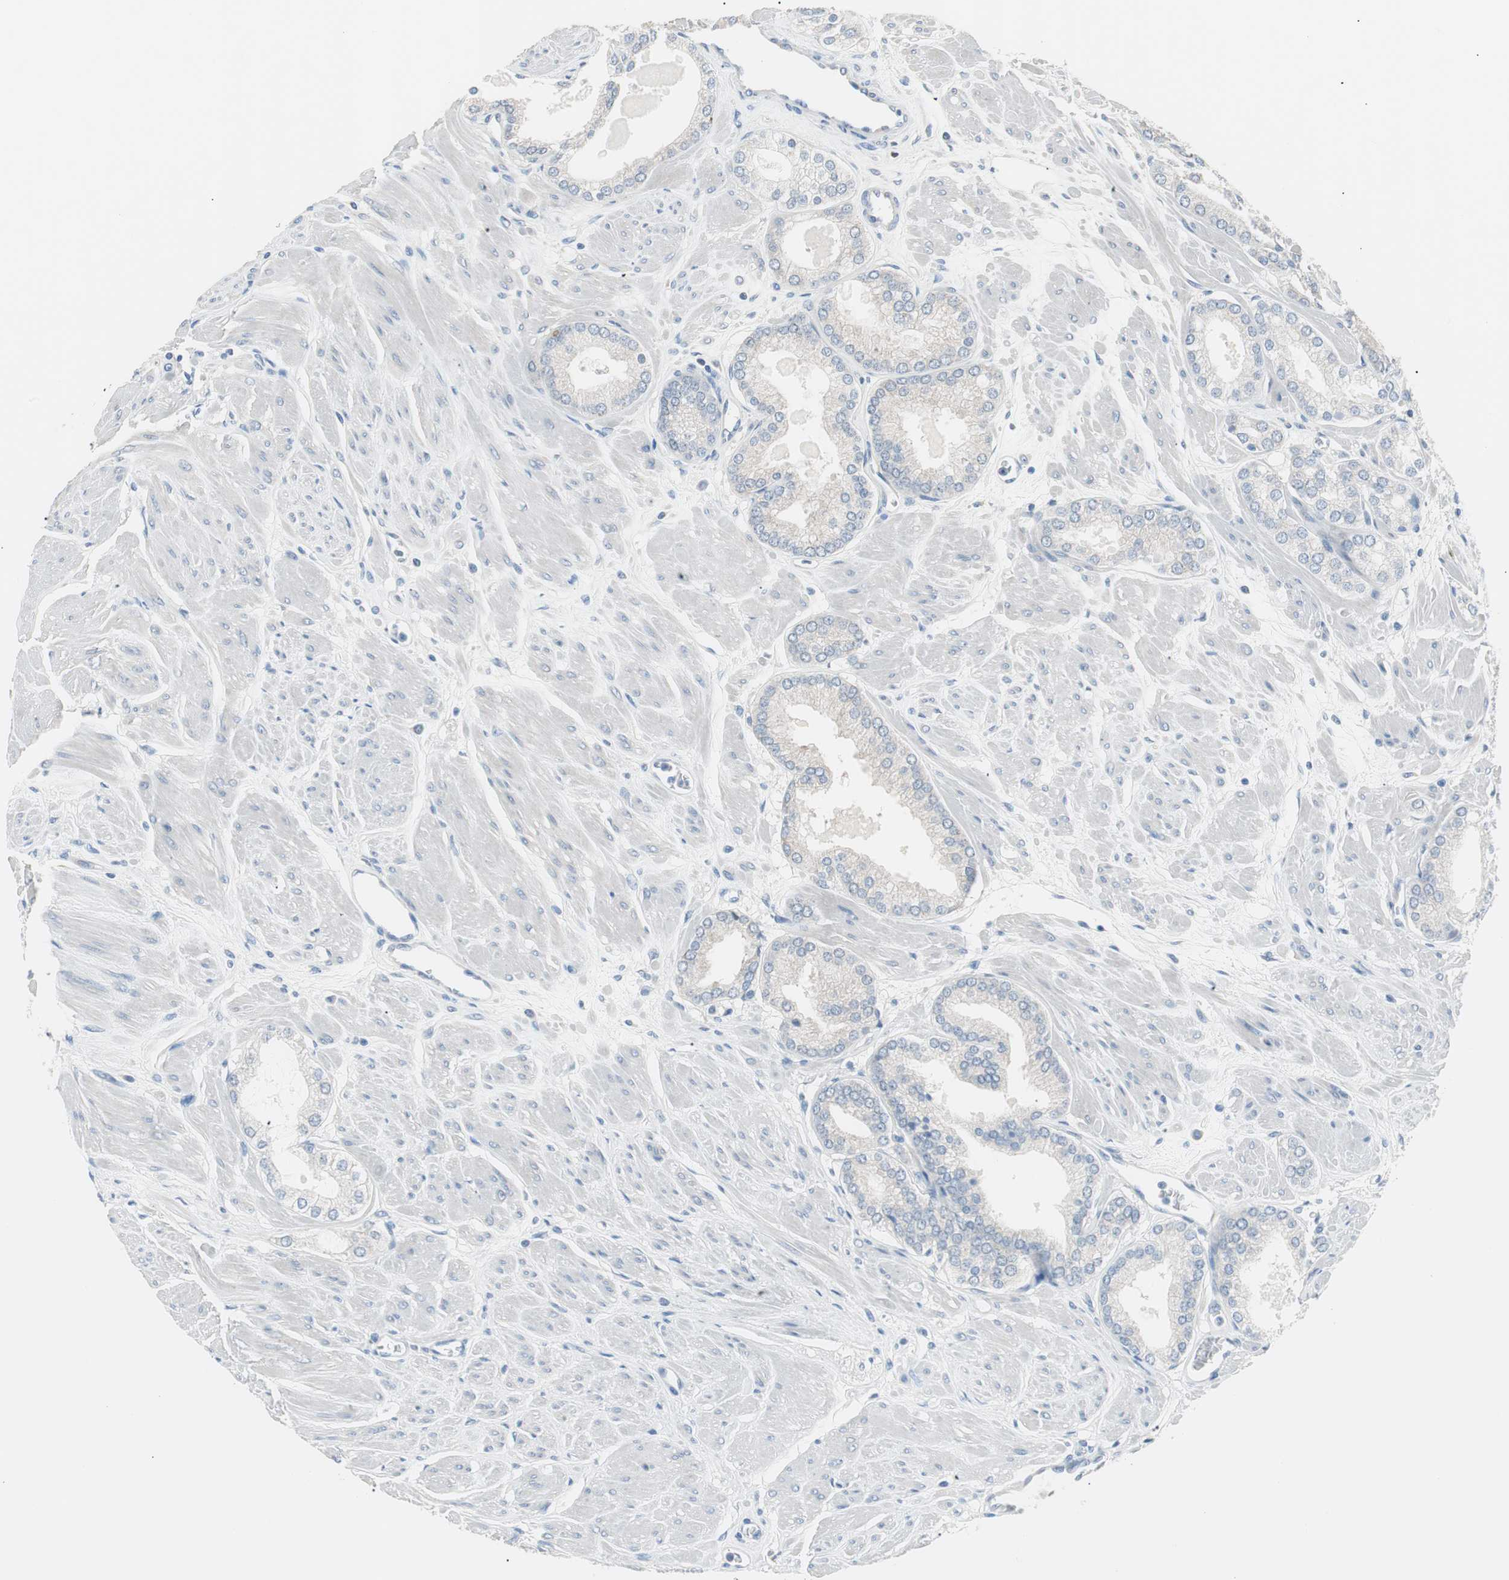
{"staining": {"intensity": "negative", "quantity": "none", "location": "none"}, "tissue": "prostate cancer", "cell_type": "Tumor cells", "image_type": "cancer", "snomed": [{"axis": "morphology", "description": "Adenocarcinoma, High grade"}, {"axis": "topography", "description": "Prostate"}], "caption": "A high-resolution image shows immunohistochemistry staining of prostate cancer, which exhibits no significant expression in tumor cells. The staining was performed using DAB (3,3'-diaminobenzidine) to visualize the protein expression in brown, while the nuclei were stained in blue with hematoxylin (Magnification: 20x).", "gene": "VIL1", "patient": {"sex": "male", "age": 61}}